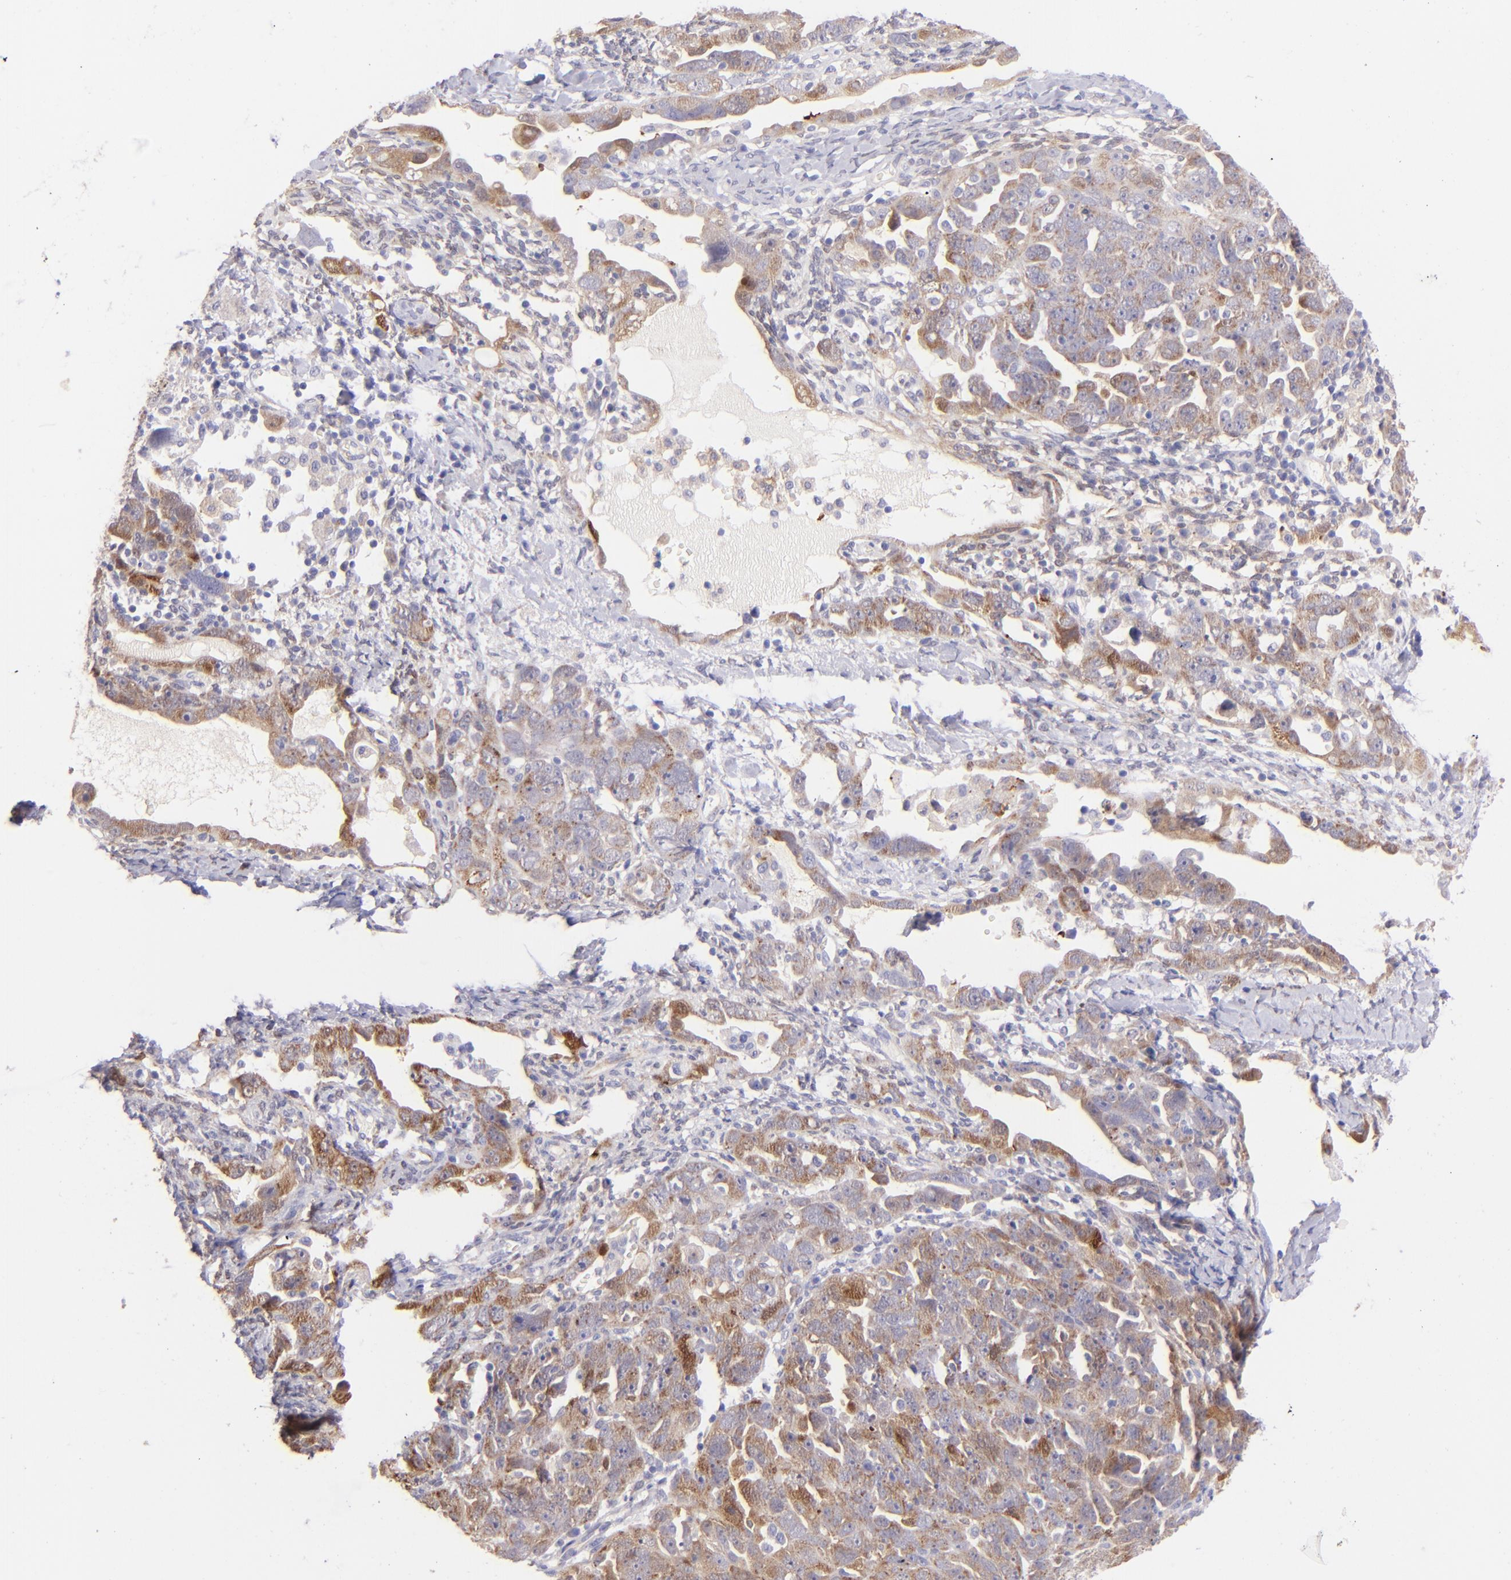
{"staining": {"intensity": "moderate", "quantity": ">75%", "location": "cytoplasmic/membranous"}, "tissue": "ovarian cancer", "cell_type": "Tumor cells", "image_type": "cancer", "snomed": [{"axis": "morphology", "description": "Cystadenocarcinoma, serous, NOS"}, {"axis": "topography", "description": "Ovary"}], "caption": "High-magnification brightfield microscopy of serous cystadenocarcinoma (ovarian) stained with DAB (3,3'-diaminobenzidine) (brown) and counterstained with hematoxylin (blue). tumor cells exhibit moderate cytoplasmic/membranous expression is identified in approximately>75% of cells.", "gene": "SH2D4A", "patient": {"sex": "female", "age": 66}}